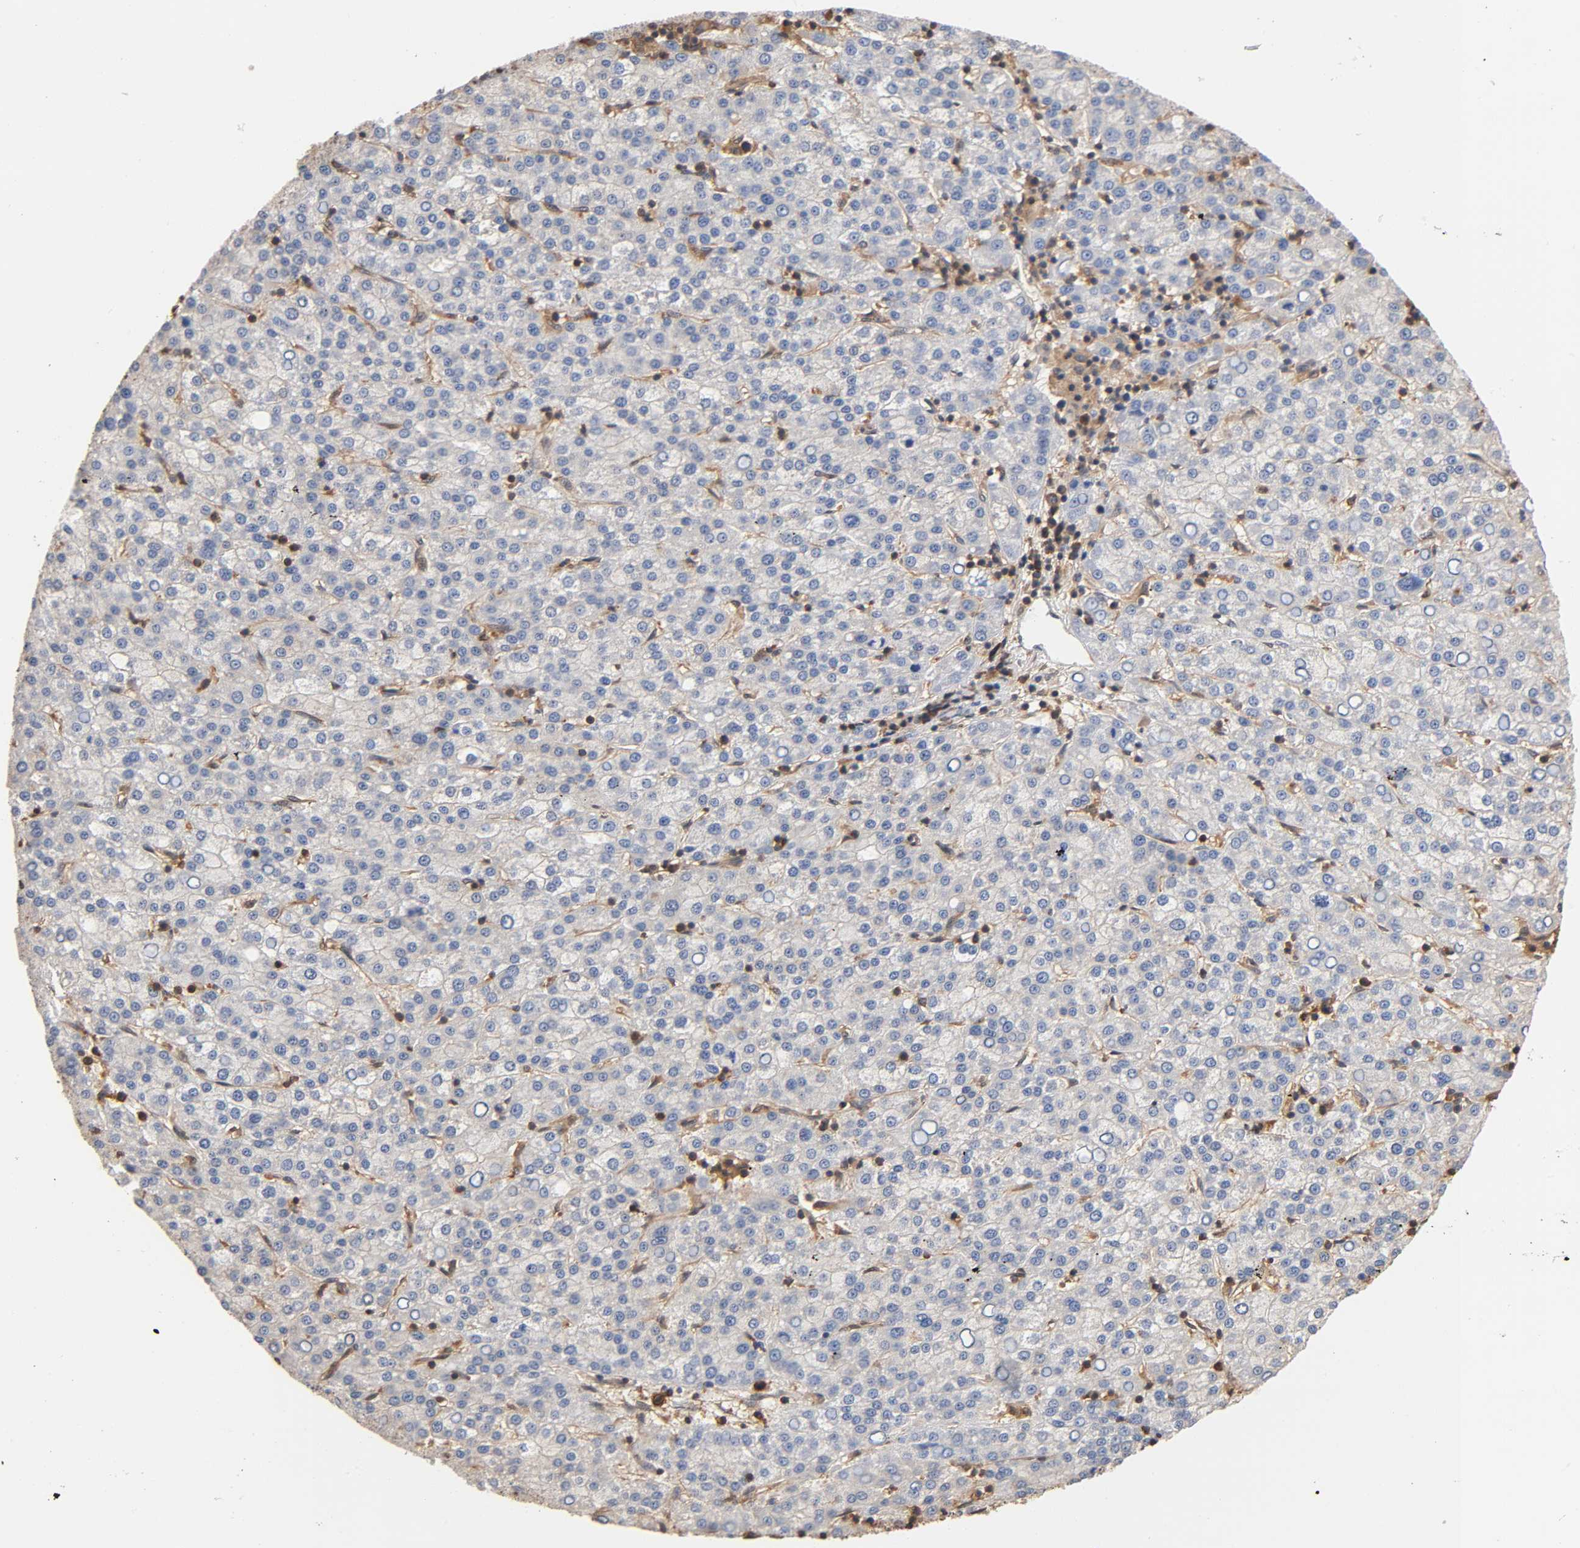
{"staining": {"intensity": "negative", "quantity": "none", "location": "none"}, "tissue": "liver cancer", "cell_type": "Tumor cells", "image_type": "cancer", "snomed": [{"axis": "morphology", "description": "Carcinoma, Hepatocellular, NOS"}, {"axis": "topography", "description": "Liver"}], "caption": "Protein analysis of liver cancer exhibits no significant staining in tumor cells. (Stains: DAB (3,3'-diaminobenzidine) IHC with hematoxylin counter stain, Microscopy: brightfield microscopy at high magnification).", "gene": "ALDOA", "patient": {"sex": "female", "age": 58}}